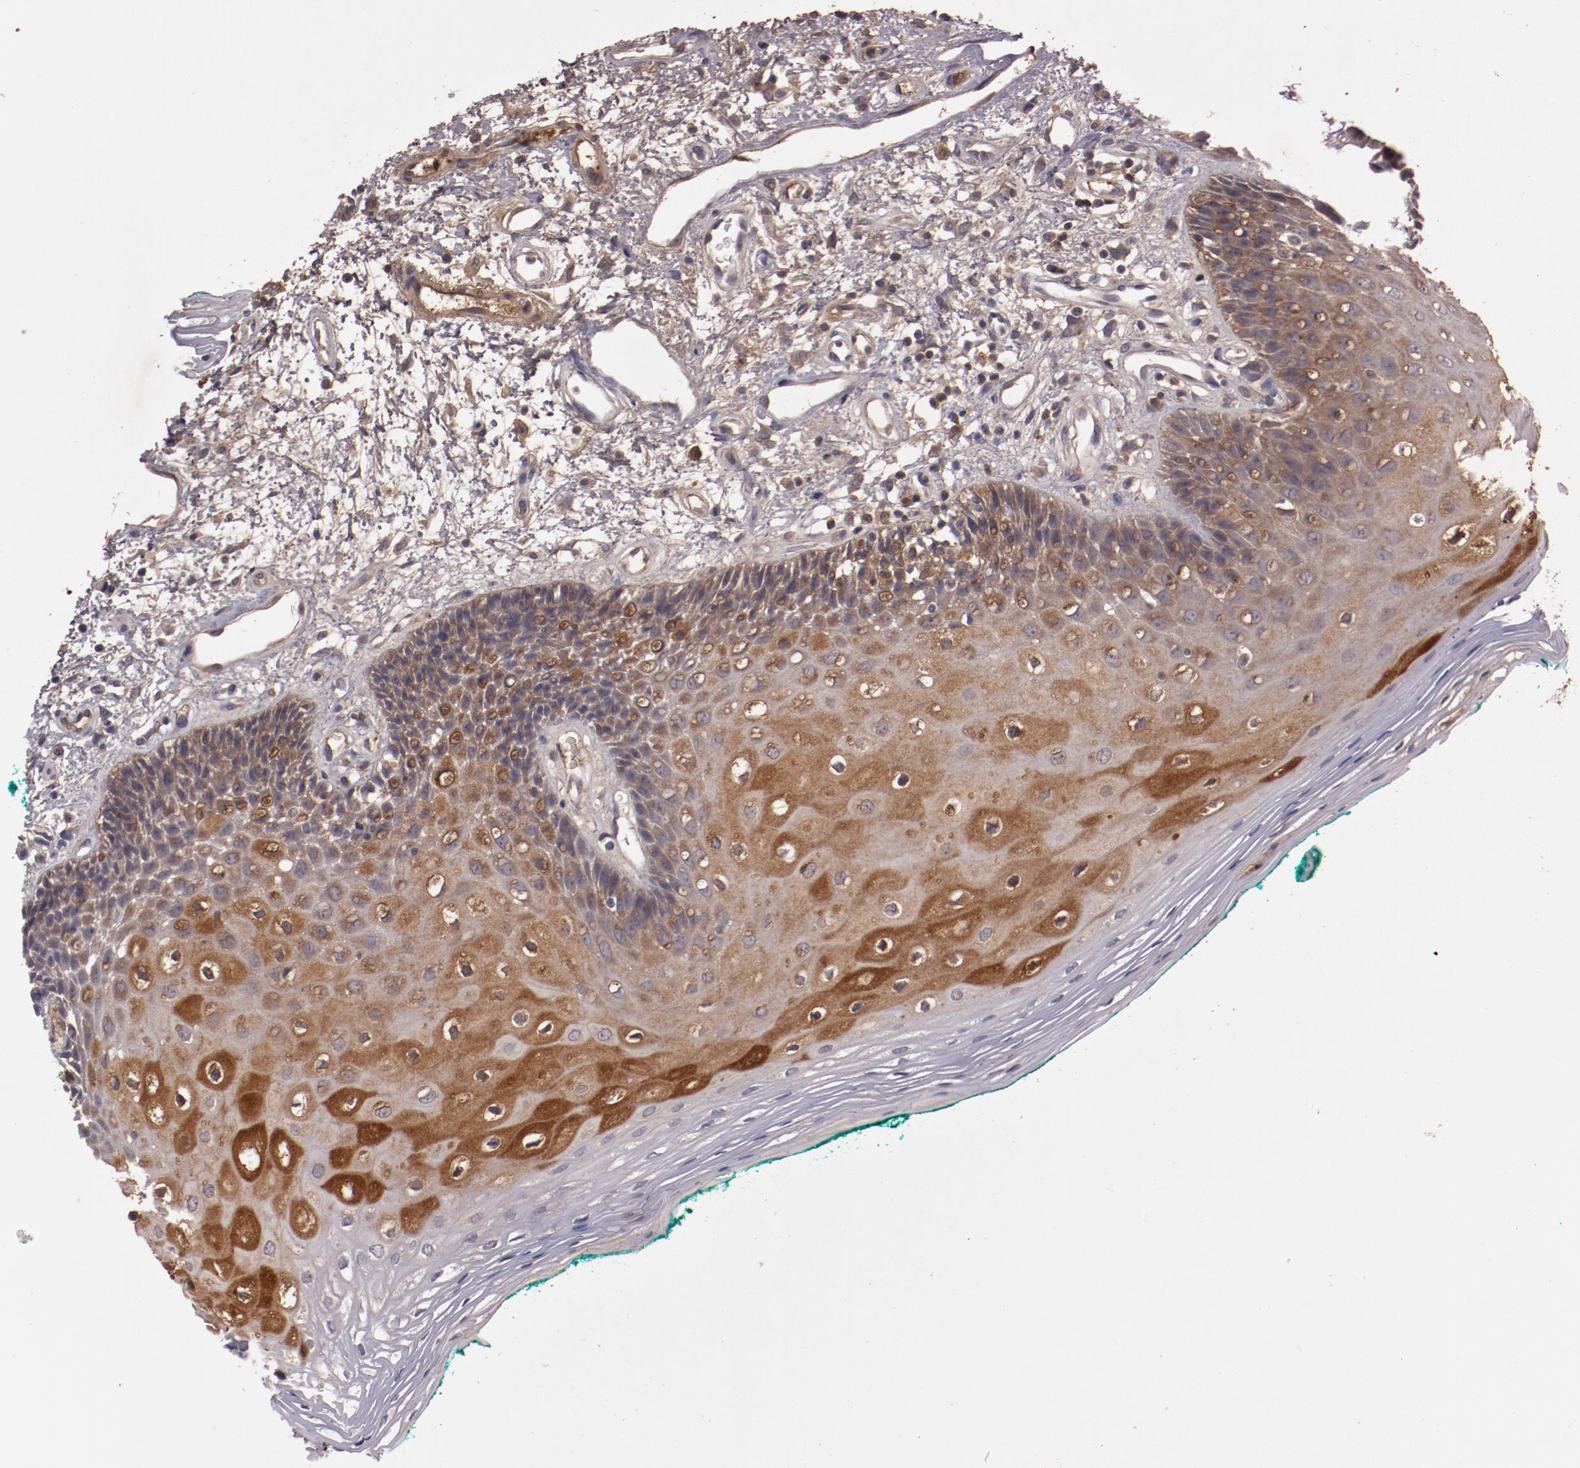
{"staining": {"intensity": "moderate", "quantity": "25%-75%", "location": "cytoplasmic/membranous"}, "tissue": "oral mucosa", "cell_type": "Squamous epithelial cells", "image_type": "normal", "snomed": [{"axis": "morphology", "description": "Normal tissue, NOS"}, {"axis": "morphology", "description": "Squamous cell carcinoma, NOS"}, {"axis": "topography", "description": "Skeletal muscle"}, {"axis": "topography", "description": "Oral tissue"}, {"axis": "topography", "description": "Head-Neck"}], "caption": "Moderate cytoplasmic/membranous protein positivity is seen in about 25%-75% of squamous epithelial cells in oral mucosa.", "gene": "CP", "patient": {"sex": "female", "age": 84}}